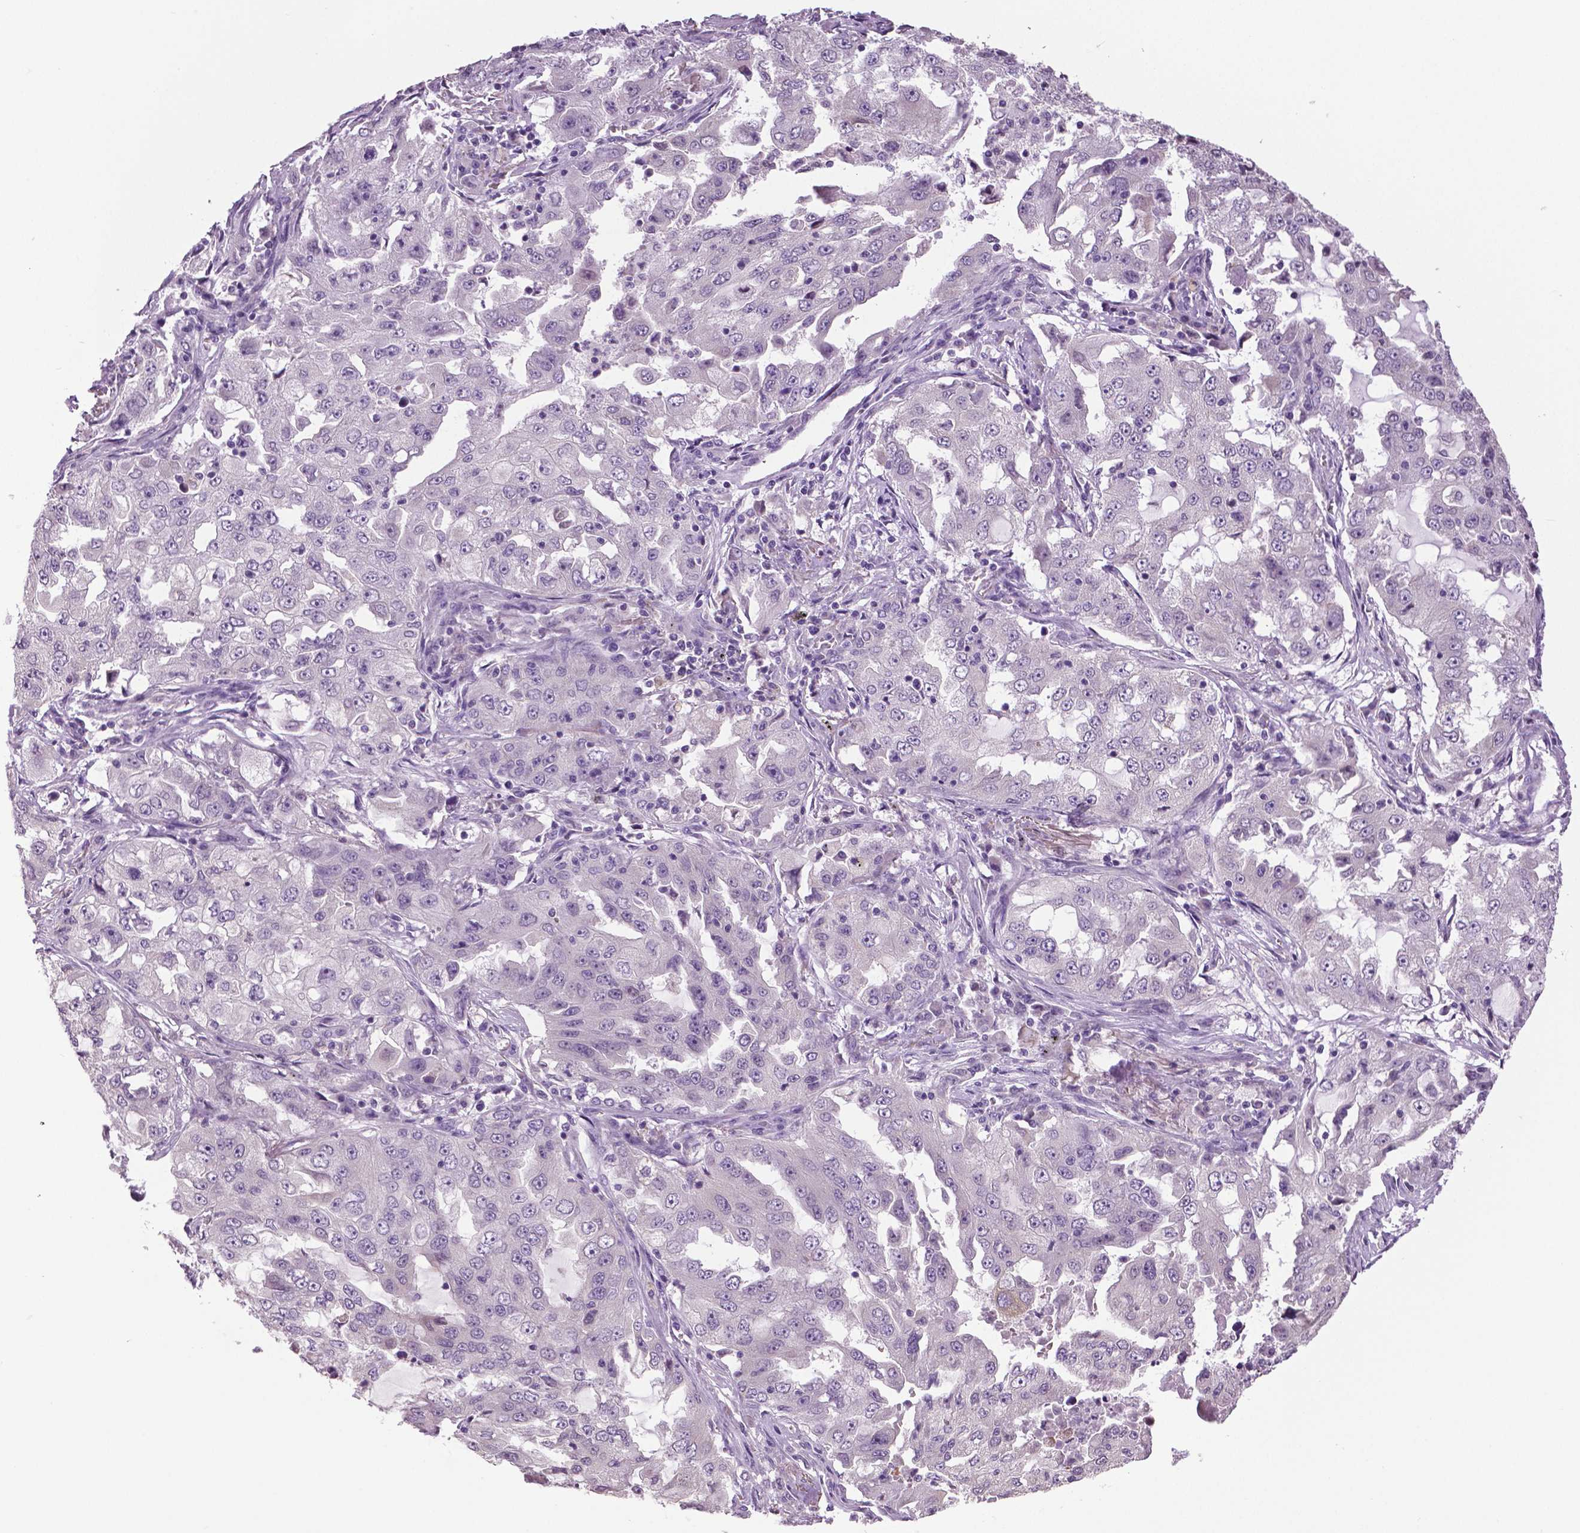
{"staining": {"intensity": "negative", "quantity": "none", "location": "none"}, "tissue": "lung cancer", "cell_type": "Tumor cells", "image_type": "cancer", "snomed": [{"axis": "morphology", "description": "Adenocarcinoma, NOS"}, {"axis": "topography", "description": "Lung"}], "caption": "A photomicrograph of human lung cancer (adenocarcinoma) is negative for staining in tumor cells.", "gene": "DNAH12", "patient": {"sex": "female", "age": 61}}